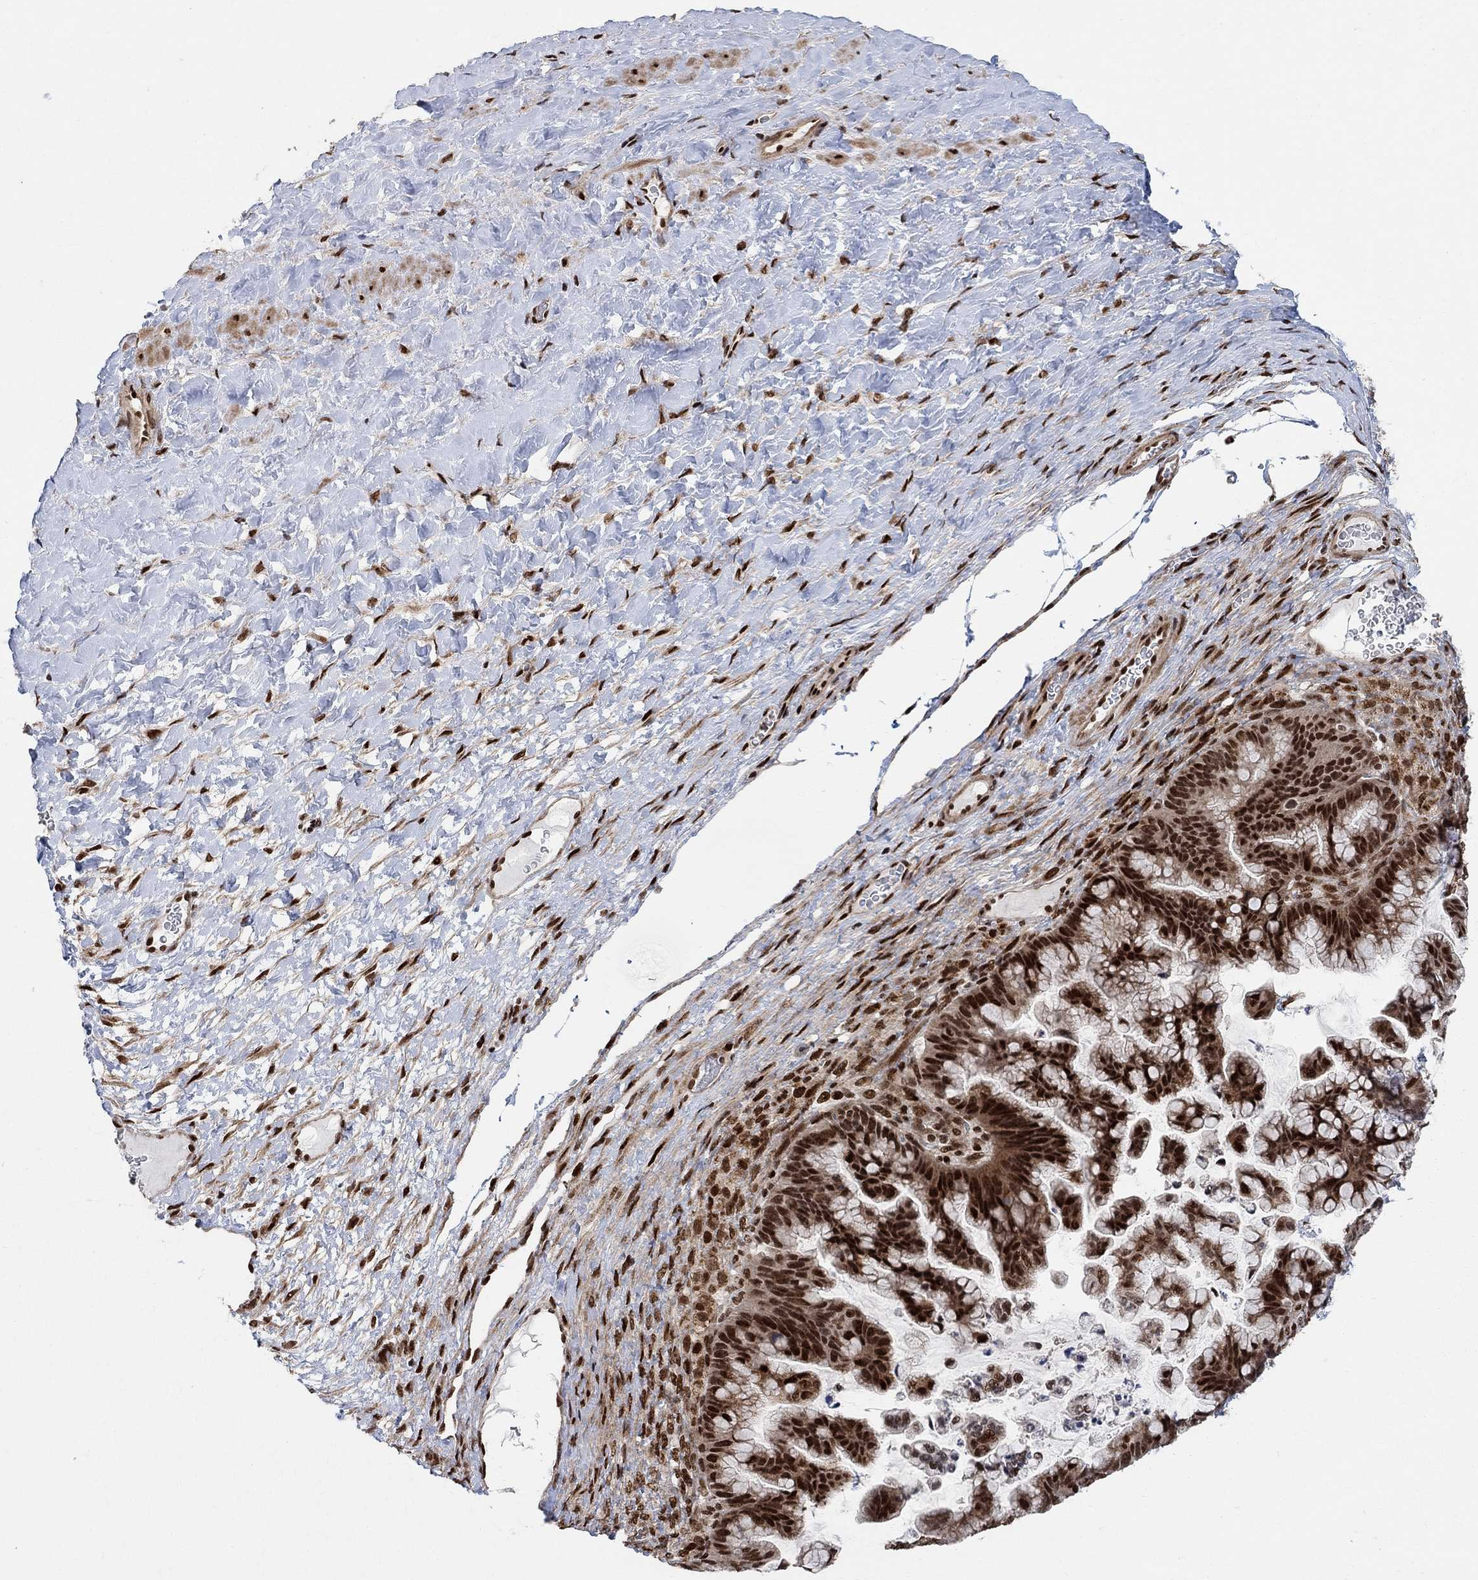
{"staining": {"intensity": "strong", "quantity": ">75%", "location": "nuclear"}, "tissue": "ovarian cancer", "cell_type": "Tumor cells", "image_type": "cancer", "snomed": [{"axis": "morphology", "description": "Cystadenocarcinoma, mucinous, NOS"}, {"axis": "topography", "description": "Ovary"}], "caption": "Ovarian cancer (mucinous cystadenocarcinoma) stained with a brown dye shows strong nuclear positive positivity in approximately >75% of tumor cells.", "gene": "E4F1", "patient": {"sex": "female", "age": 67}}